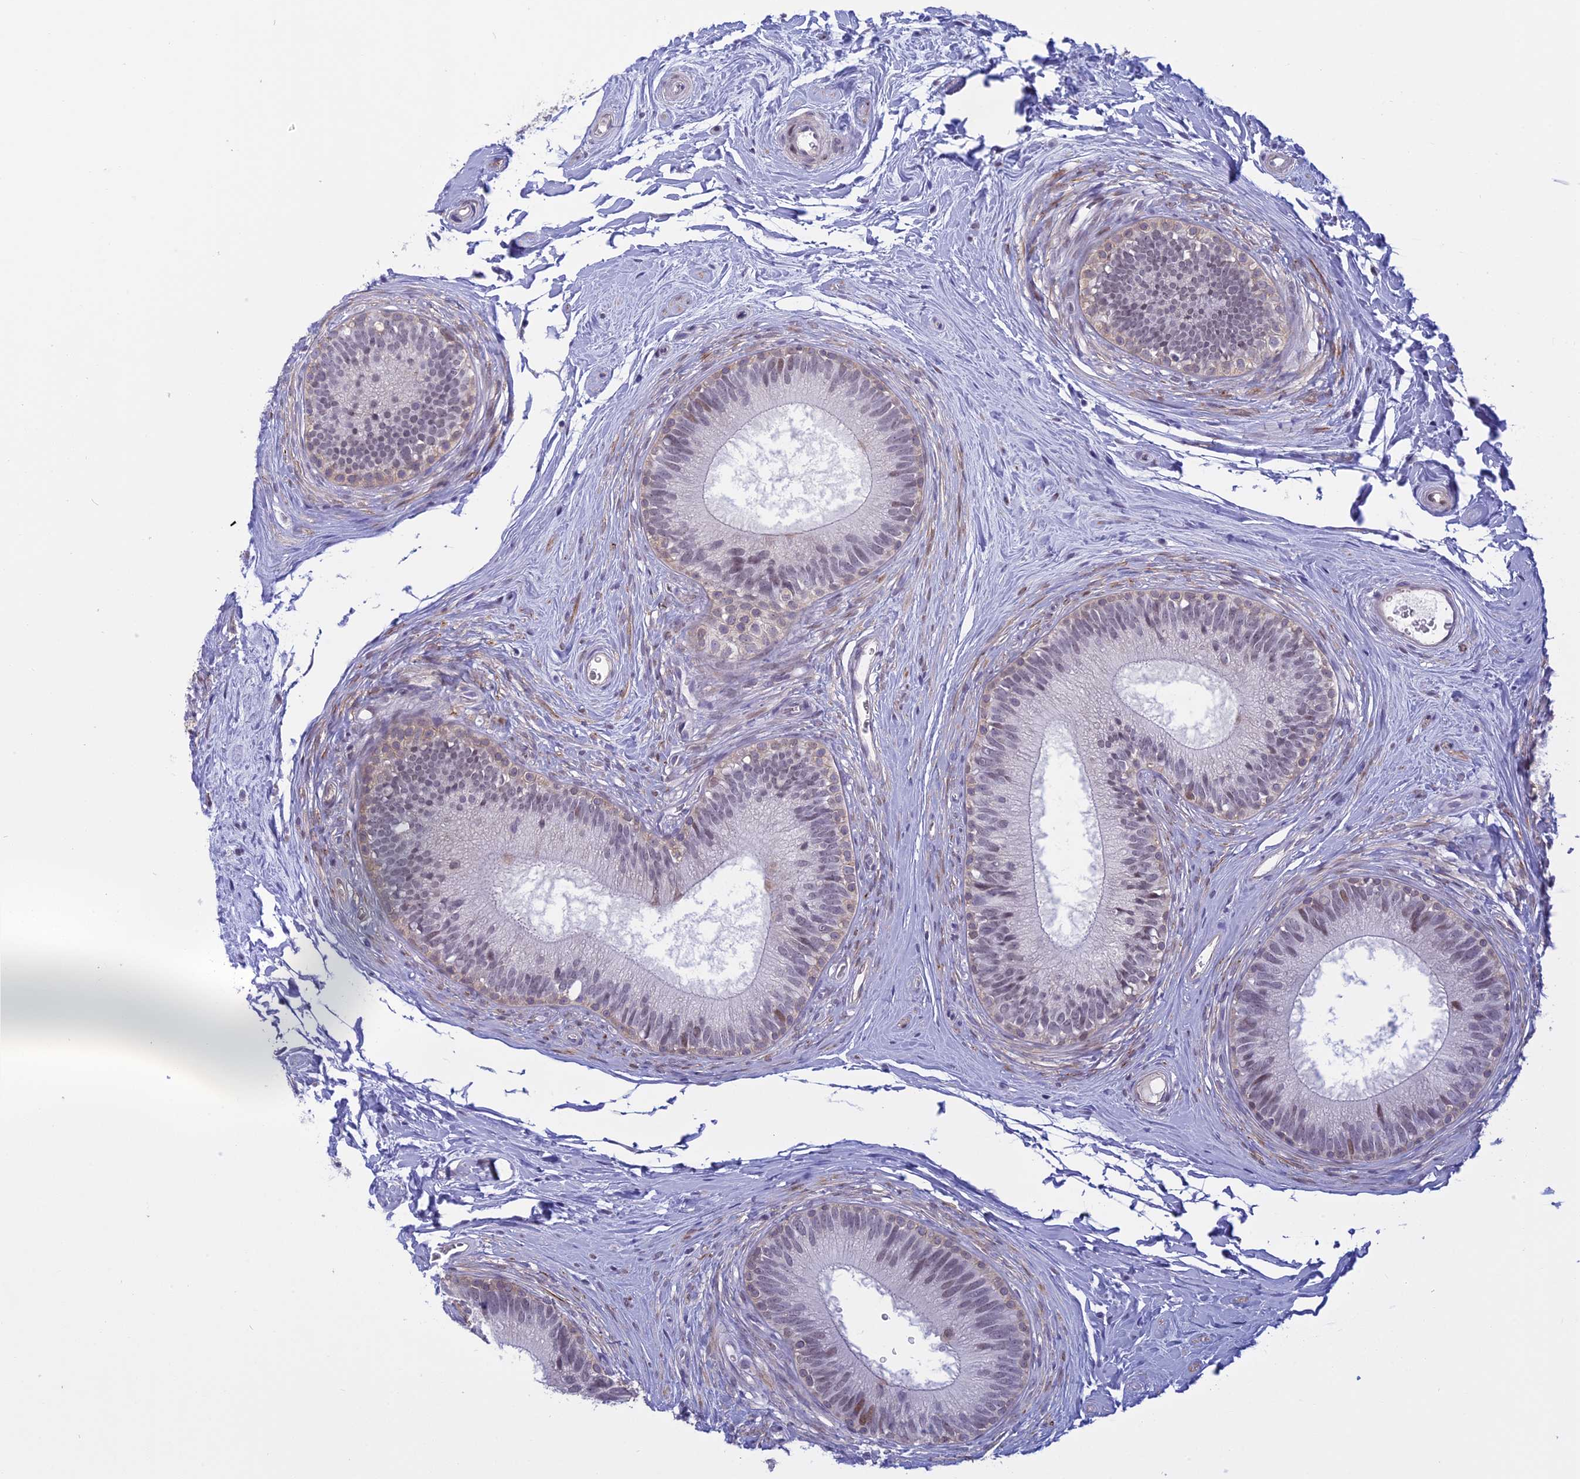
{"staining": {"intensity": "moderate", "quantity": "<25%", "location": "nuclear"}, "tissue": "epididymis", "cell_type": "Glandular cells", "image_type": "normal", "snomed": [{"axis": "morphology", "description": "Normal tissue, NOS"}, {"axis": "topography", "description": "Epididymis"}], "caption": "Moderate nuclear protein staining is appreciated in about <25% of glandular cells in epididymis. The protein of interest is stained brown, and the nuclei are stained in blue (DAB IHC with brightfield microscopy, high magnification).", "gene": "CORO2A", "patient": {"sex": "male", "age": 33}}